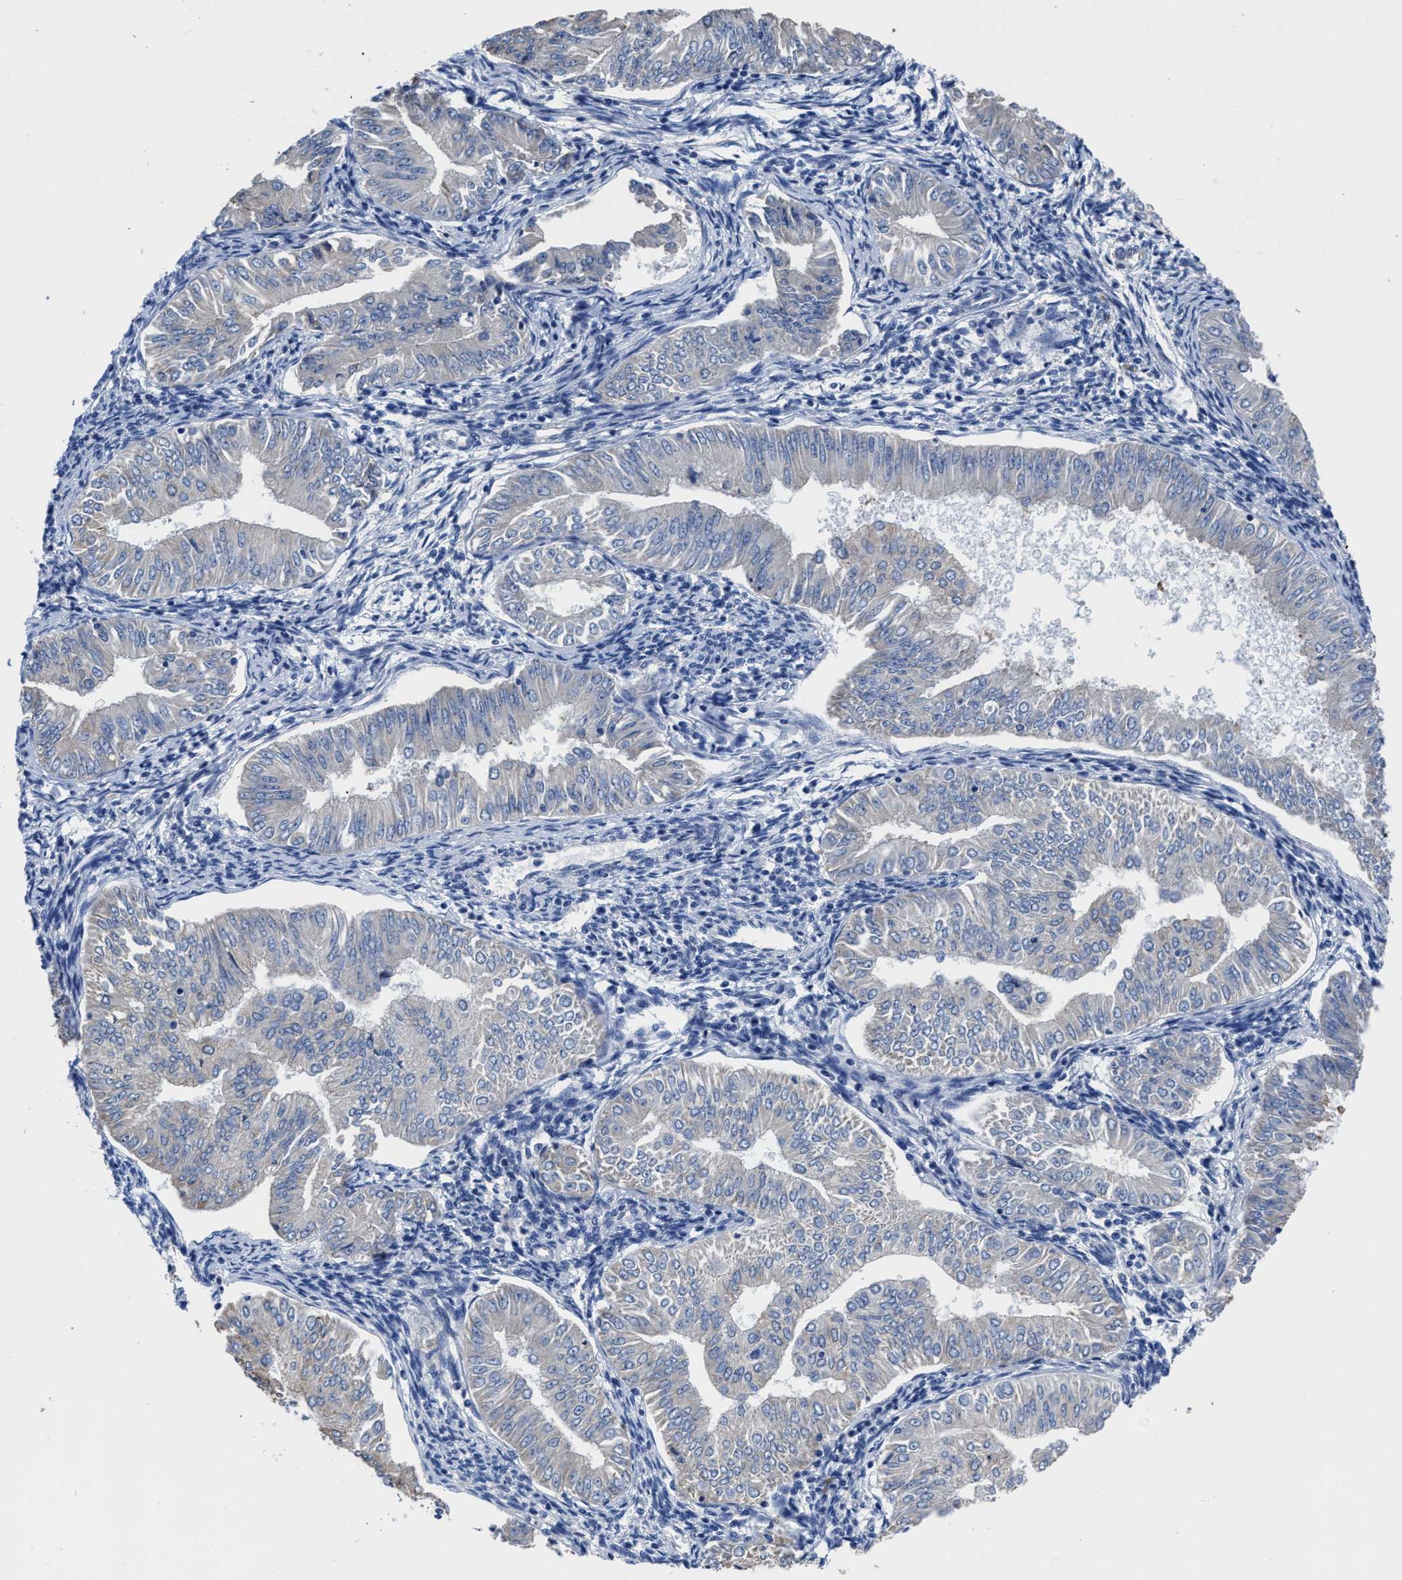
{"staining": {"intensity": "negative", "quantity": "none", "location": "none"}, "tissue": "endometrial cancer", "cell_type": "Tumor cells", "image_type": "cancer", "snomed": [{"axis": "morphology", "description": "Normal tissue, NOS"}, {"axis": "morphology", "description": "Adenocarcinoma, NOS"}, {"axis": "topography", "description": "Endometrium"}], "caption": "This is an IHC photomicrograph of human adenocarcinoma (endometrial). There is no positivity in tumor cells.", "gene": "SRPK2", "patient": {"sex": "female", "age": 53}}